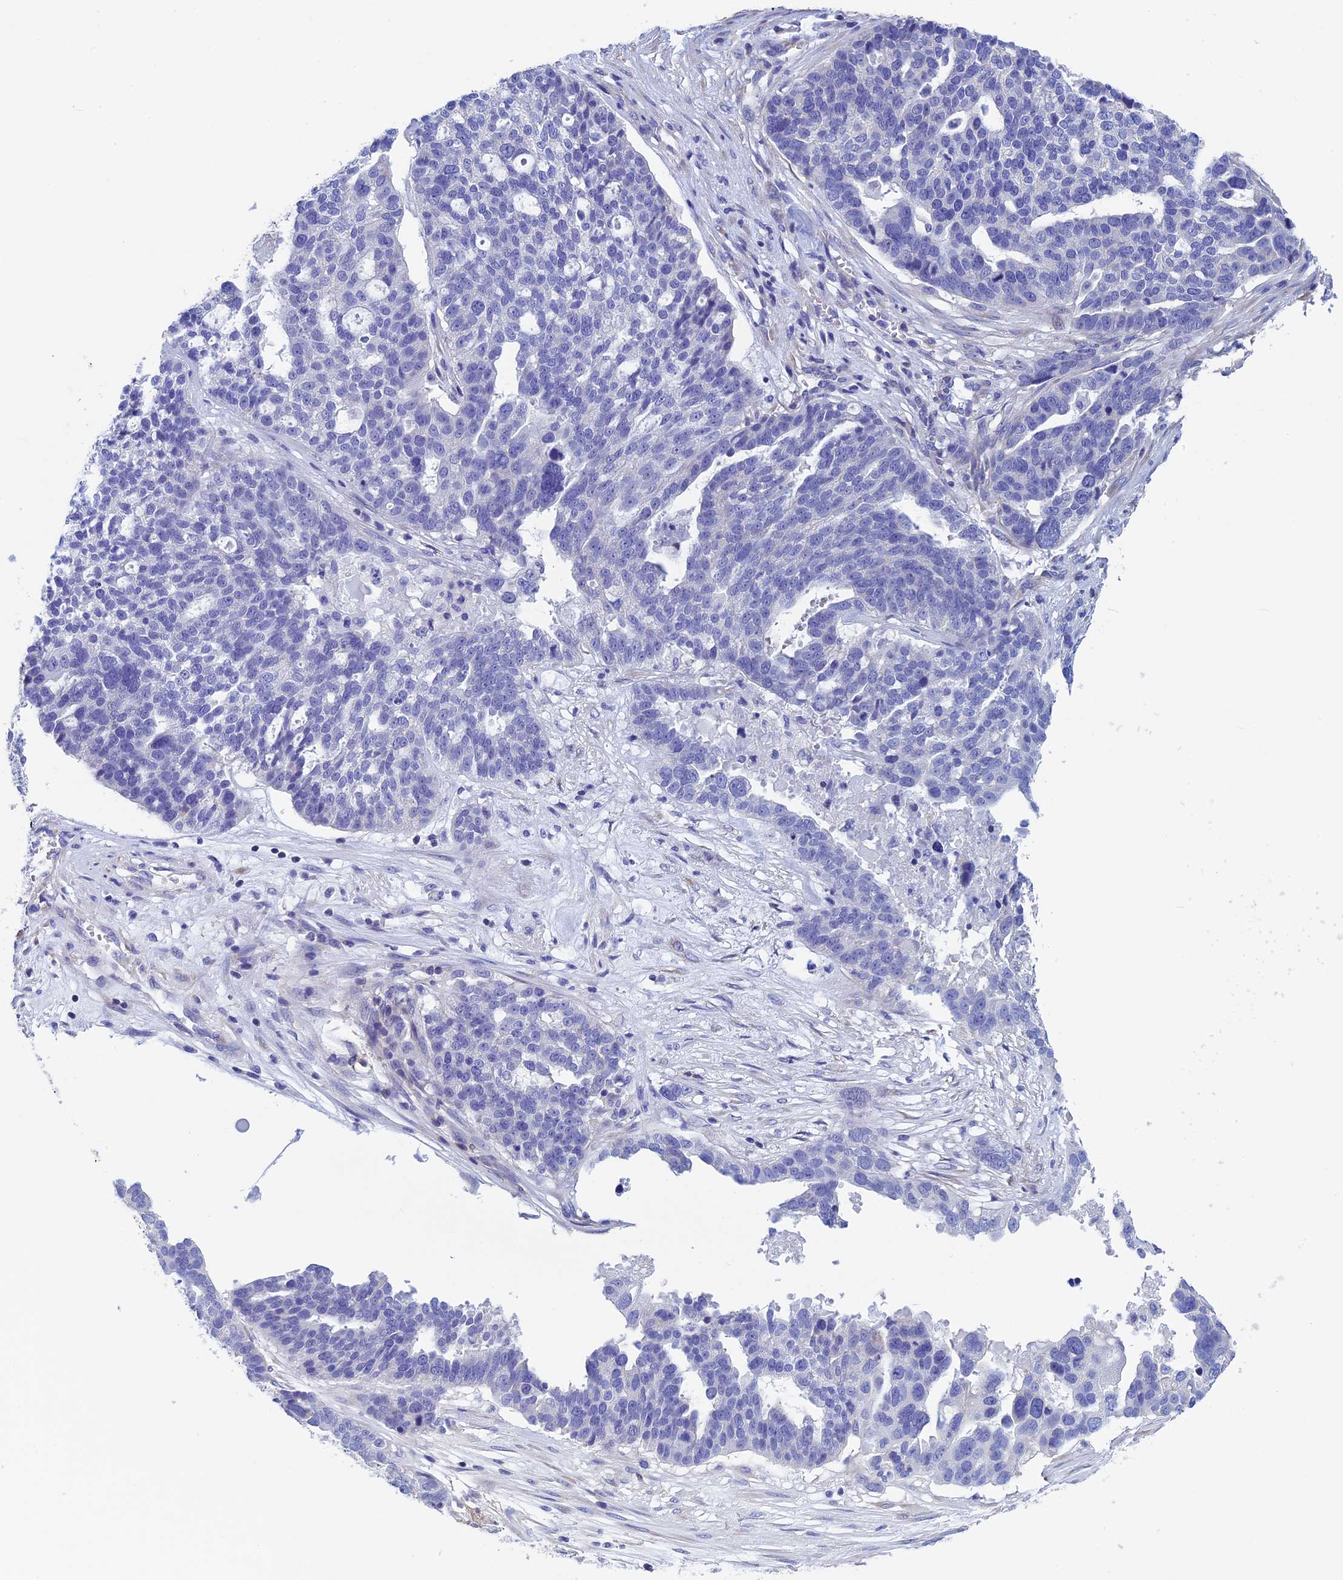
{"staining": {"intensity": "negative", "quantity": "none", "location": "none"}, "tissue": "ovarian cancer", "cell_type": "Tumor cells", "image_type": "cancer", "snomed": [{"axis": "morphology", "description": "Cystadenocarcinoma, serous, NOS"}, {"axis": "topography", "description": "Ovary"}], "caption": "There is no significant positivity in tumor cells of ovarian serous cystadenocarcinoma.", "gene": "SEPTIN1", "patient": {"sex": "female", "age": 59}}